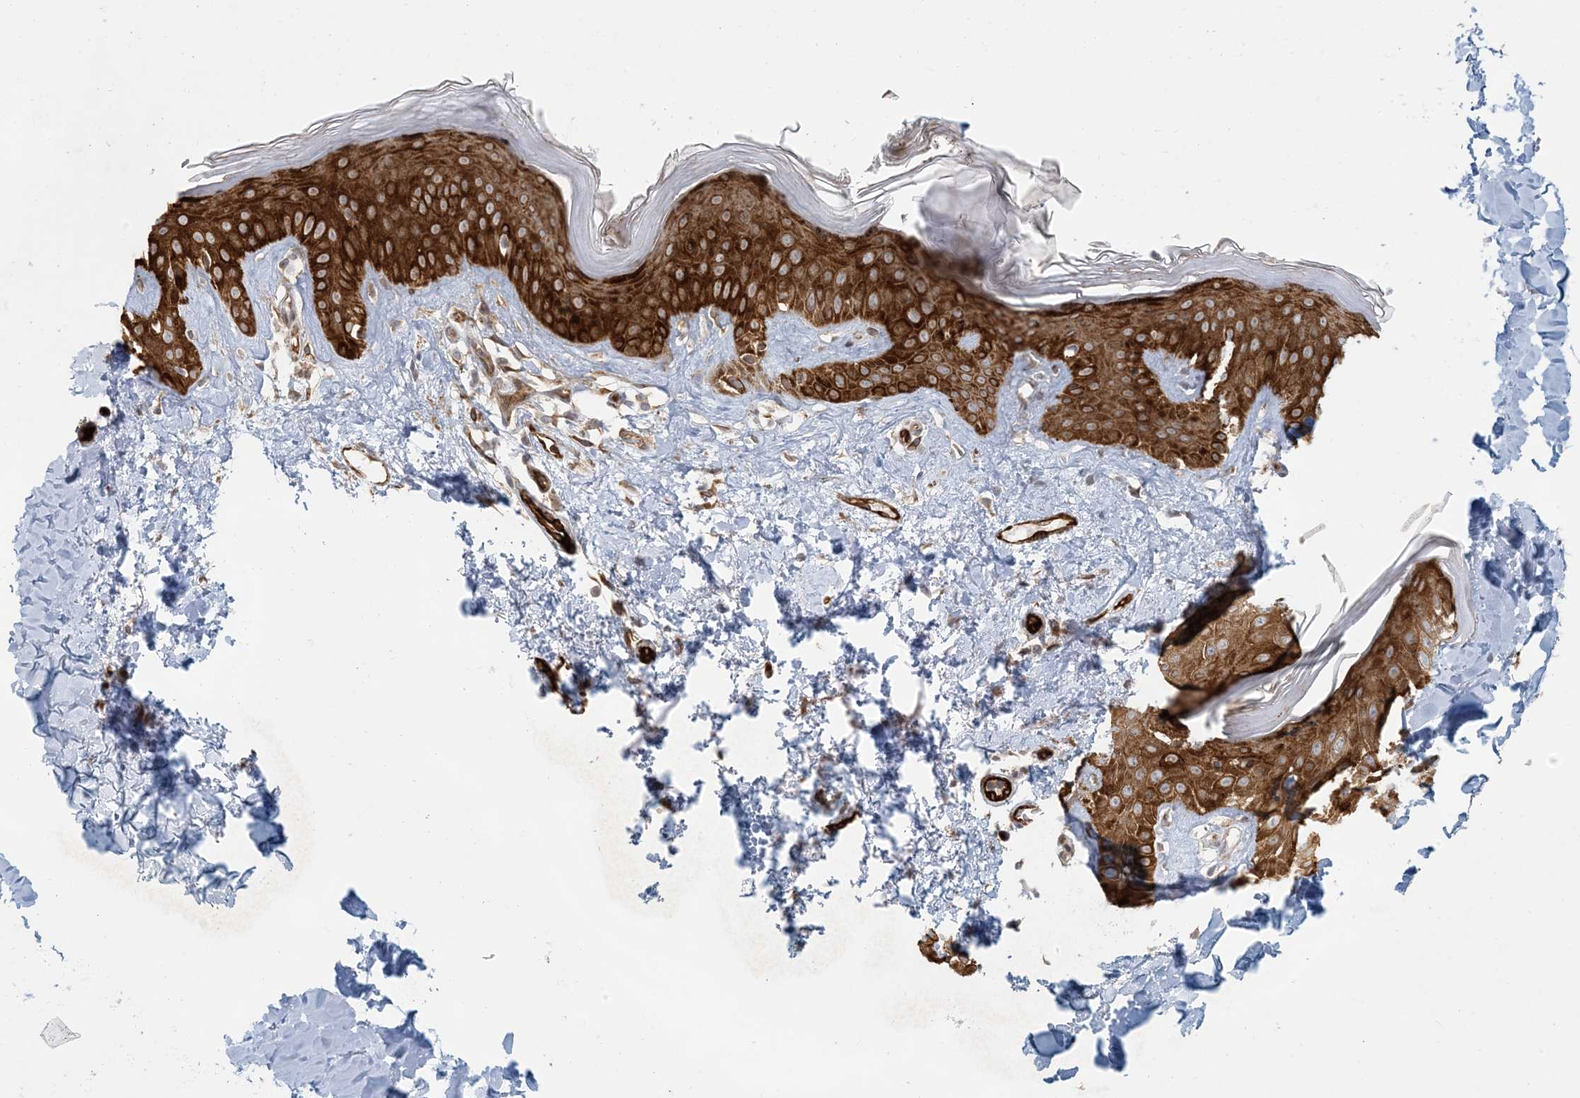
{"staining": {"intensity": "weak", "quantity": ">75%", "location": "cytoplasmic/membranous"}, "tissue": "skin", "cell_type": "Fibroblasts", "image_type": "normal", "snomed": [{"axis": "morphology", "description": "Normal tissue, NOS"}, {"axis": "topography", "description": "Skin"}], "caption": "Approximately >75% of fibroblasts in benign skin display weak cytoplasmic/membranous protein staining as visualized by brown immunohistochemical staining.", "gene": "BCORL1", "patient": {"sex": "female", "age": 64}}